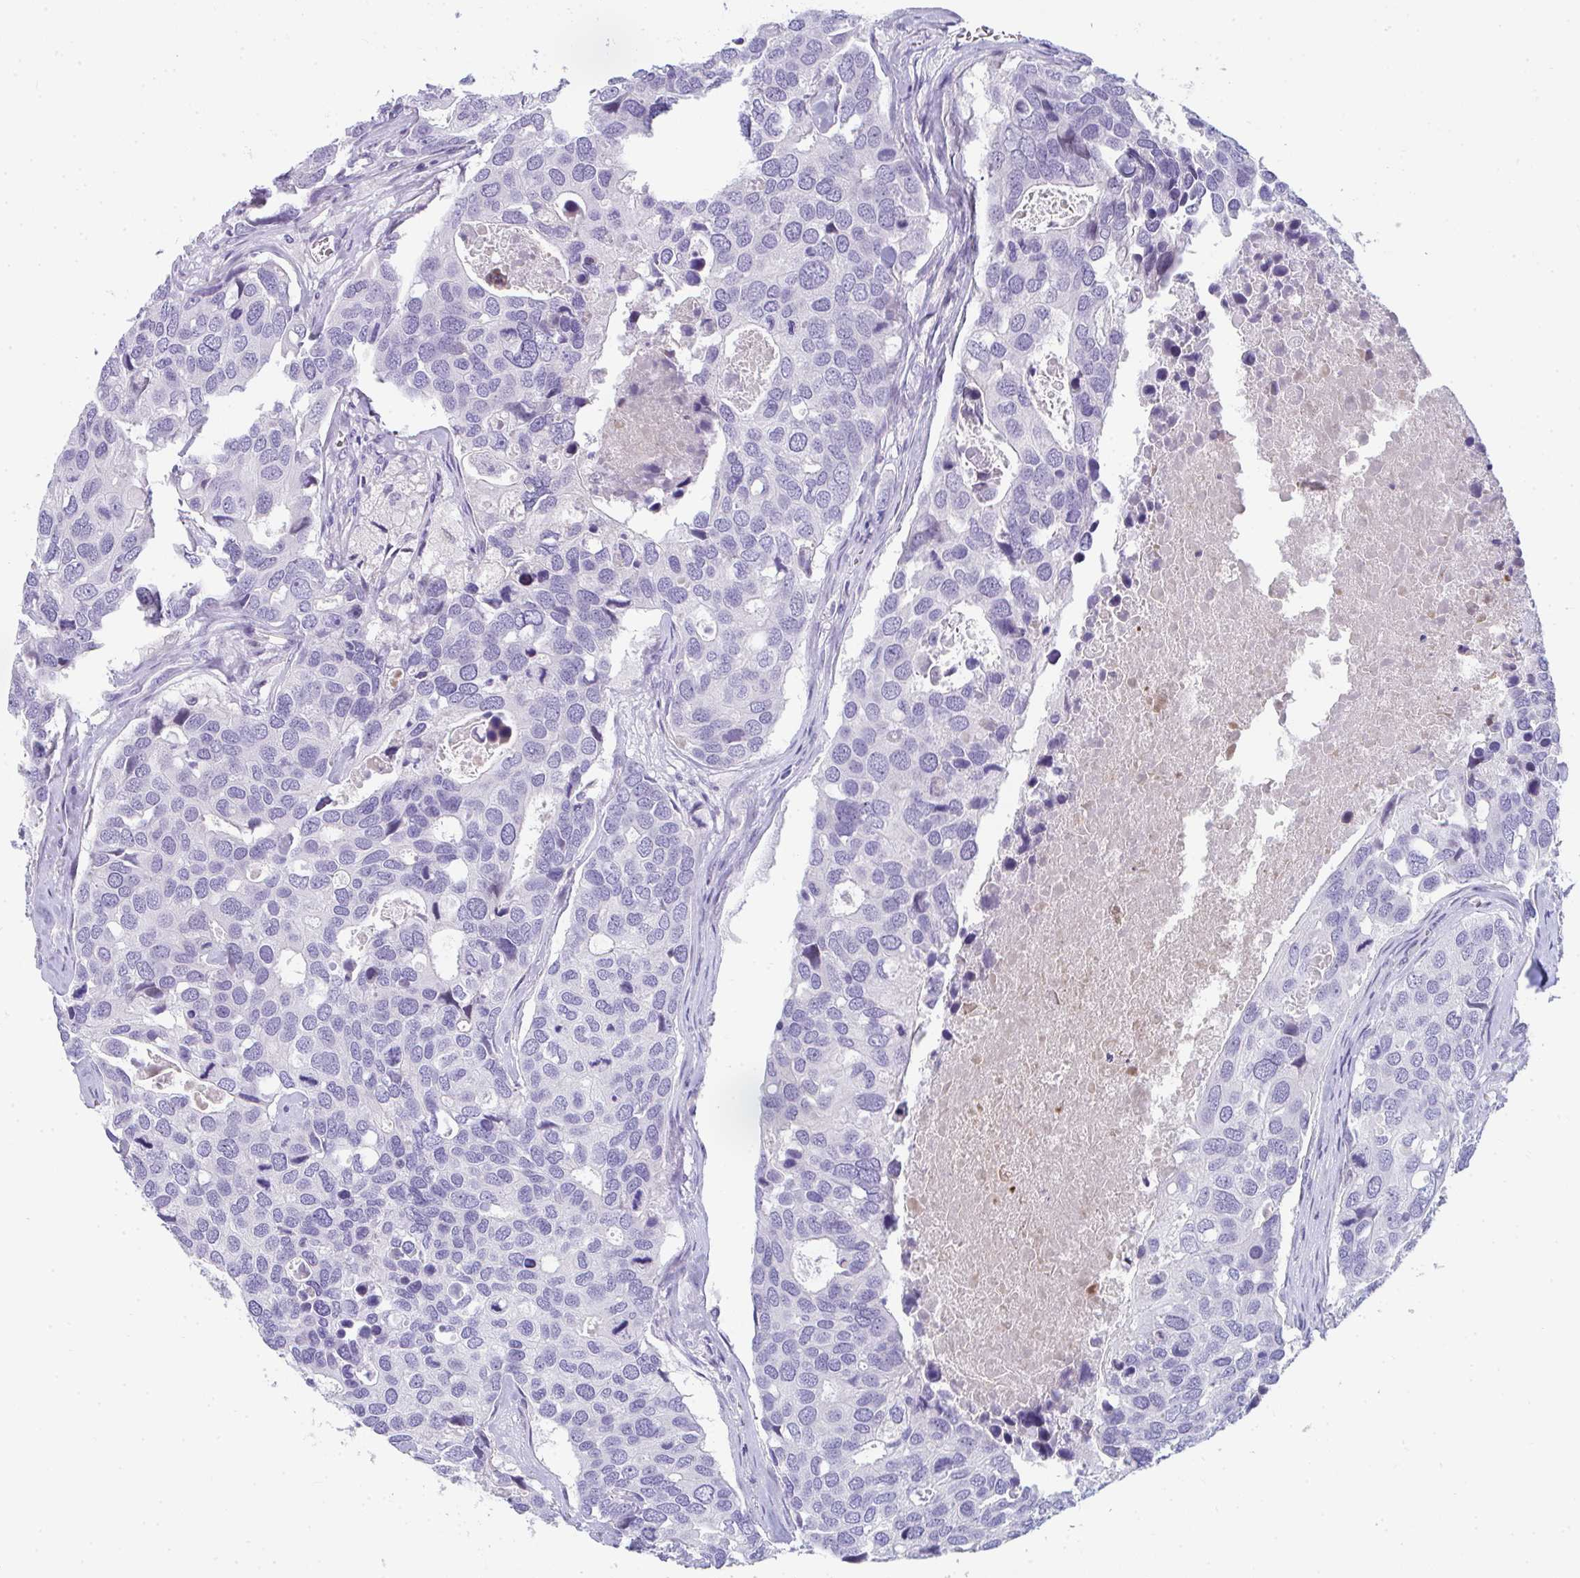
{"staining": {"intensity": "negative", "quantity": "none", "location": "none"}, "tissue": "breast cancer", "cell_type": "Tumor cells", "image_type": "cancer", "snomed": [{"axis": "morphology", "description": "Duct carcinoma"}, {"axis": "topography", "description": "Breast"}], "caption": "There is no significant positivity in tumor cells of invasive ductal carcinoma (breast).", "gene": "TTC30B", "patient": {"sex": "female", "age": 83}}